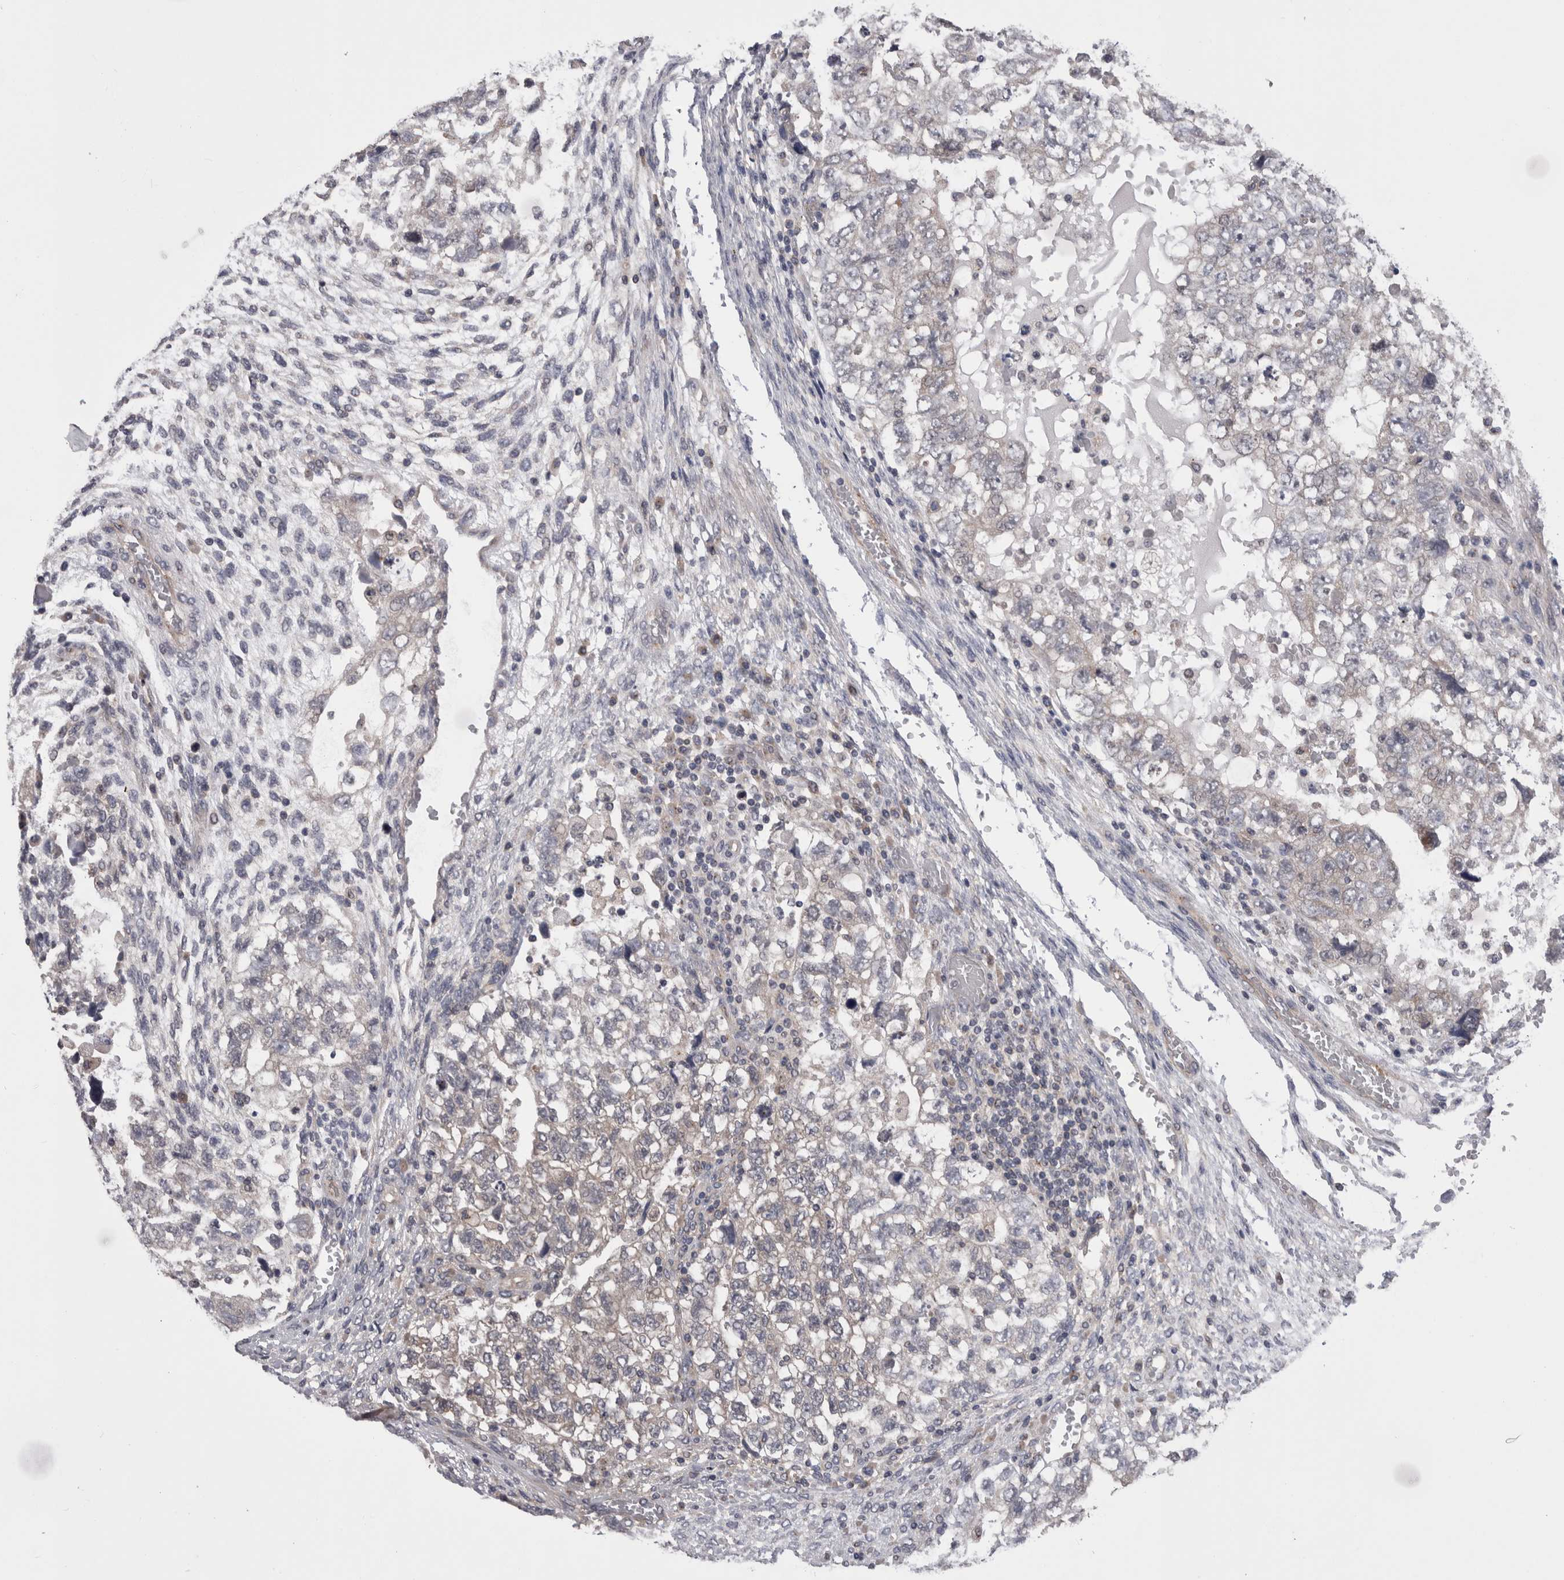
{"staining": {"intensity": "weak", "quantity": "<25%", "location": "cytoplasmic/membranous"}, "tissue": "testis cancer", "cell_type": "Tumor cells", "image_type": "cancer", "snomed": [{"axis": "morphology", "description": "Carcinoma, Embryonal, NOS"}, {"axis": "topography", "description": "Testis"}], "caption": "A micrograph of human embryonal carcinoma (testis) is negative for staining in tumor cells.", "gene": "DCTN6", "patient": {"sex": "male", "age": 36}}